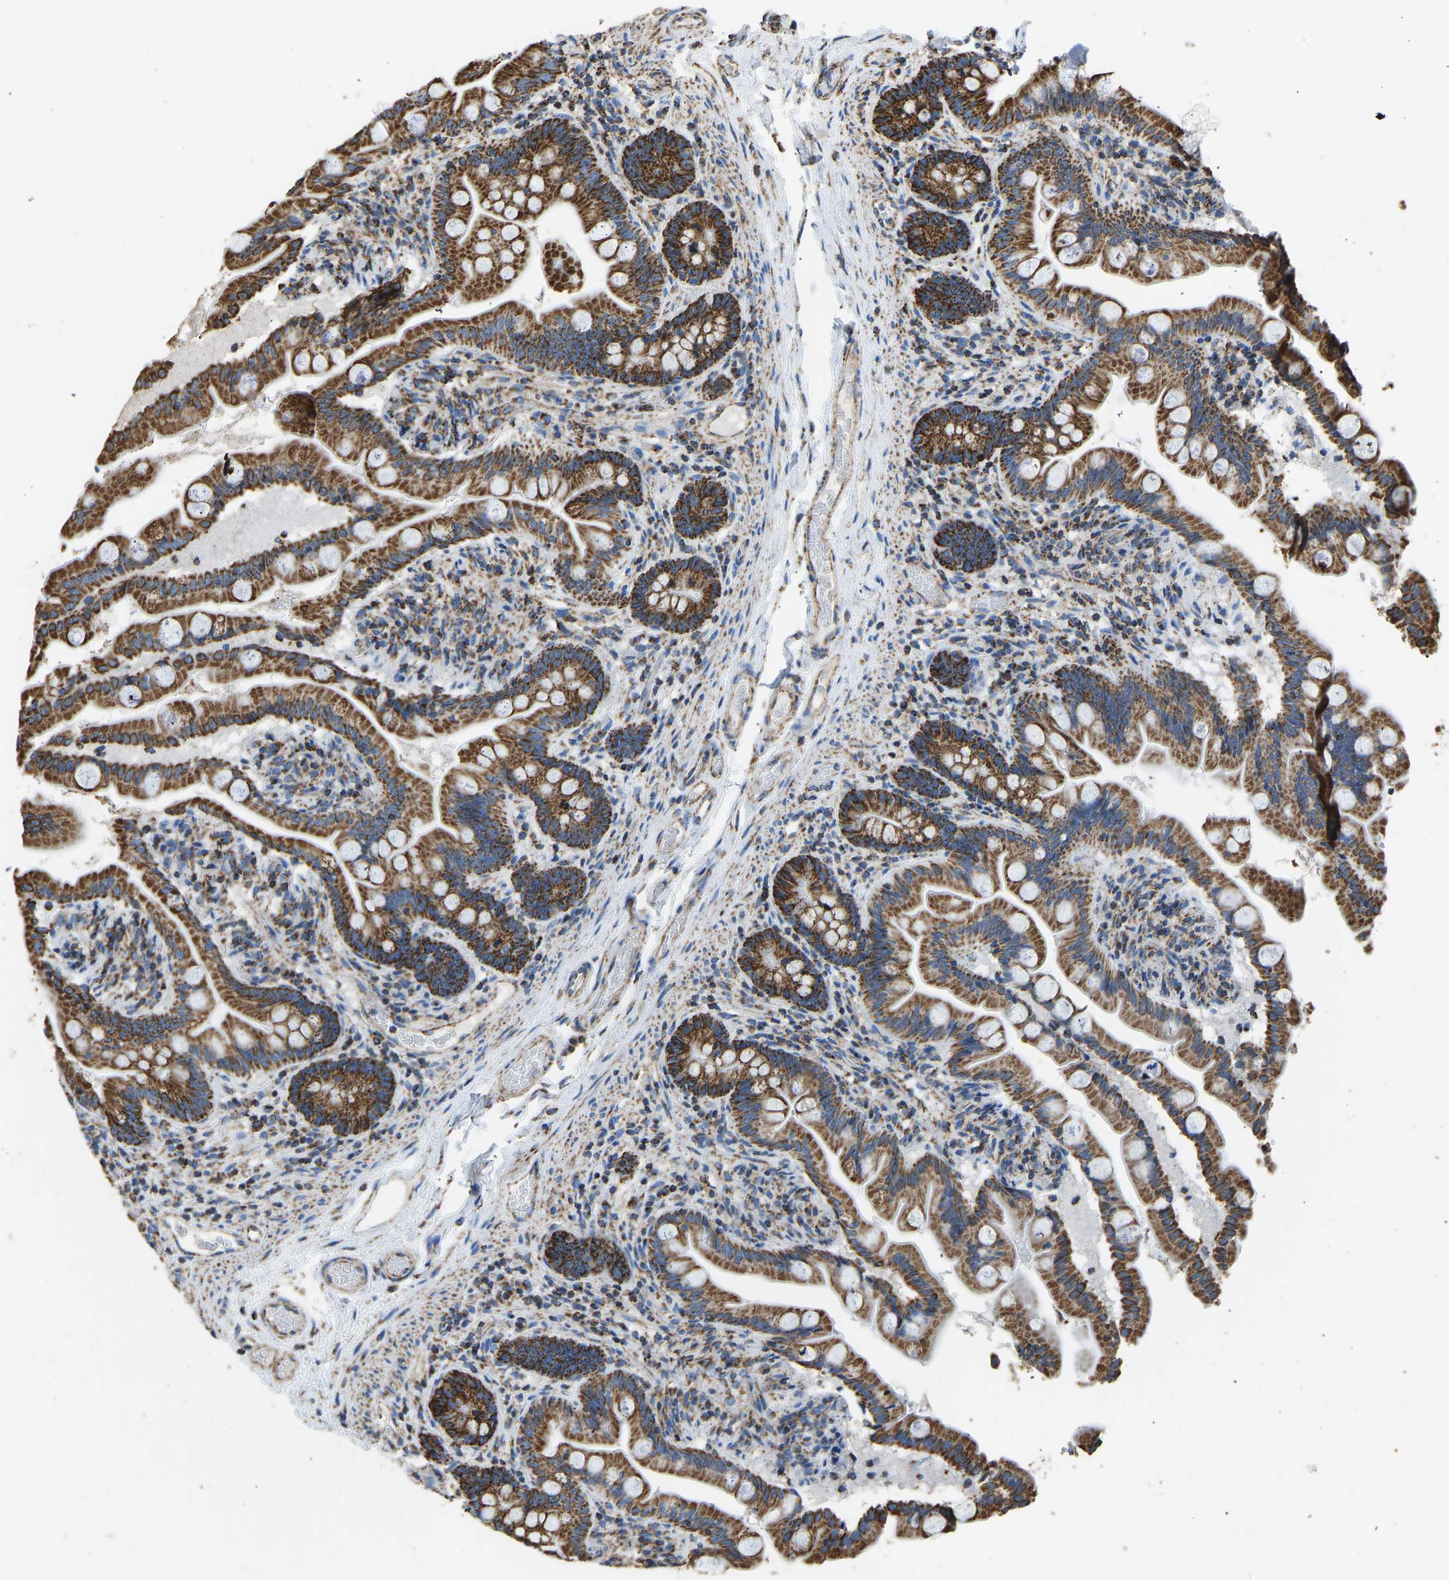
{"staining": {"intensity": "strong", "quantity": ">75%", "location": "cytoplasmic/membranous"}, "tissue": "small intestine", "cell_type": "Glandular cells", "image_type": "normal", "snomed": [{"axis": "morphology", "description": "Normal tissue, NOS"}, {"axis": "topography", "description": "Small intestine"}], "caption": "IHC photomicrograph of benign human small intestine stained for a protein (brown), which reveals high levels of strong cytoplasmic/membranous staining in approximately >75% of glandular cells.", "gene": "IRX6", "patient": {"sex": "female", "age": 56}}